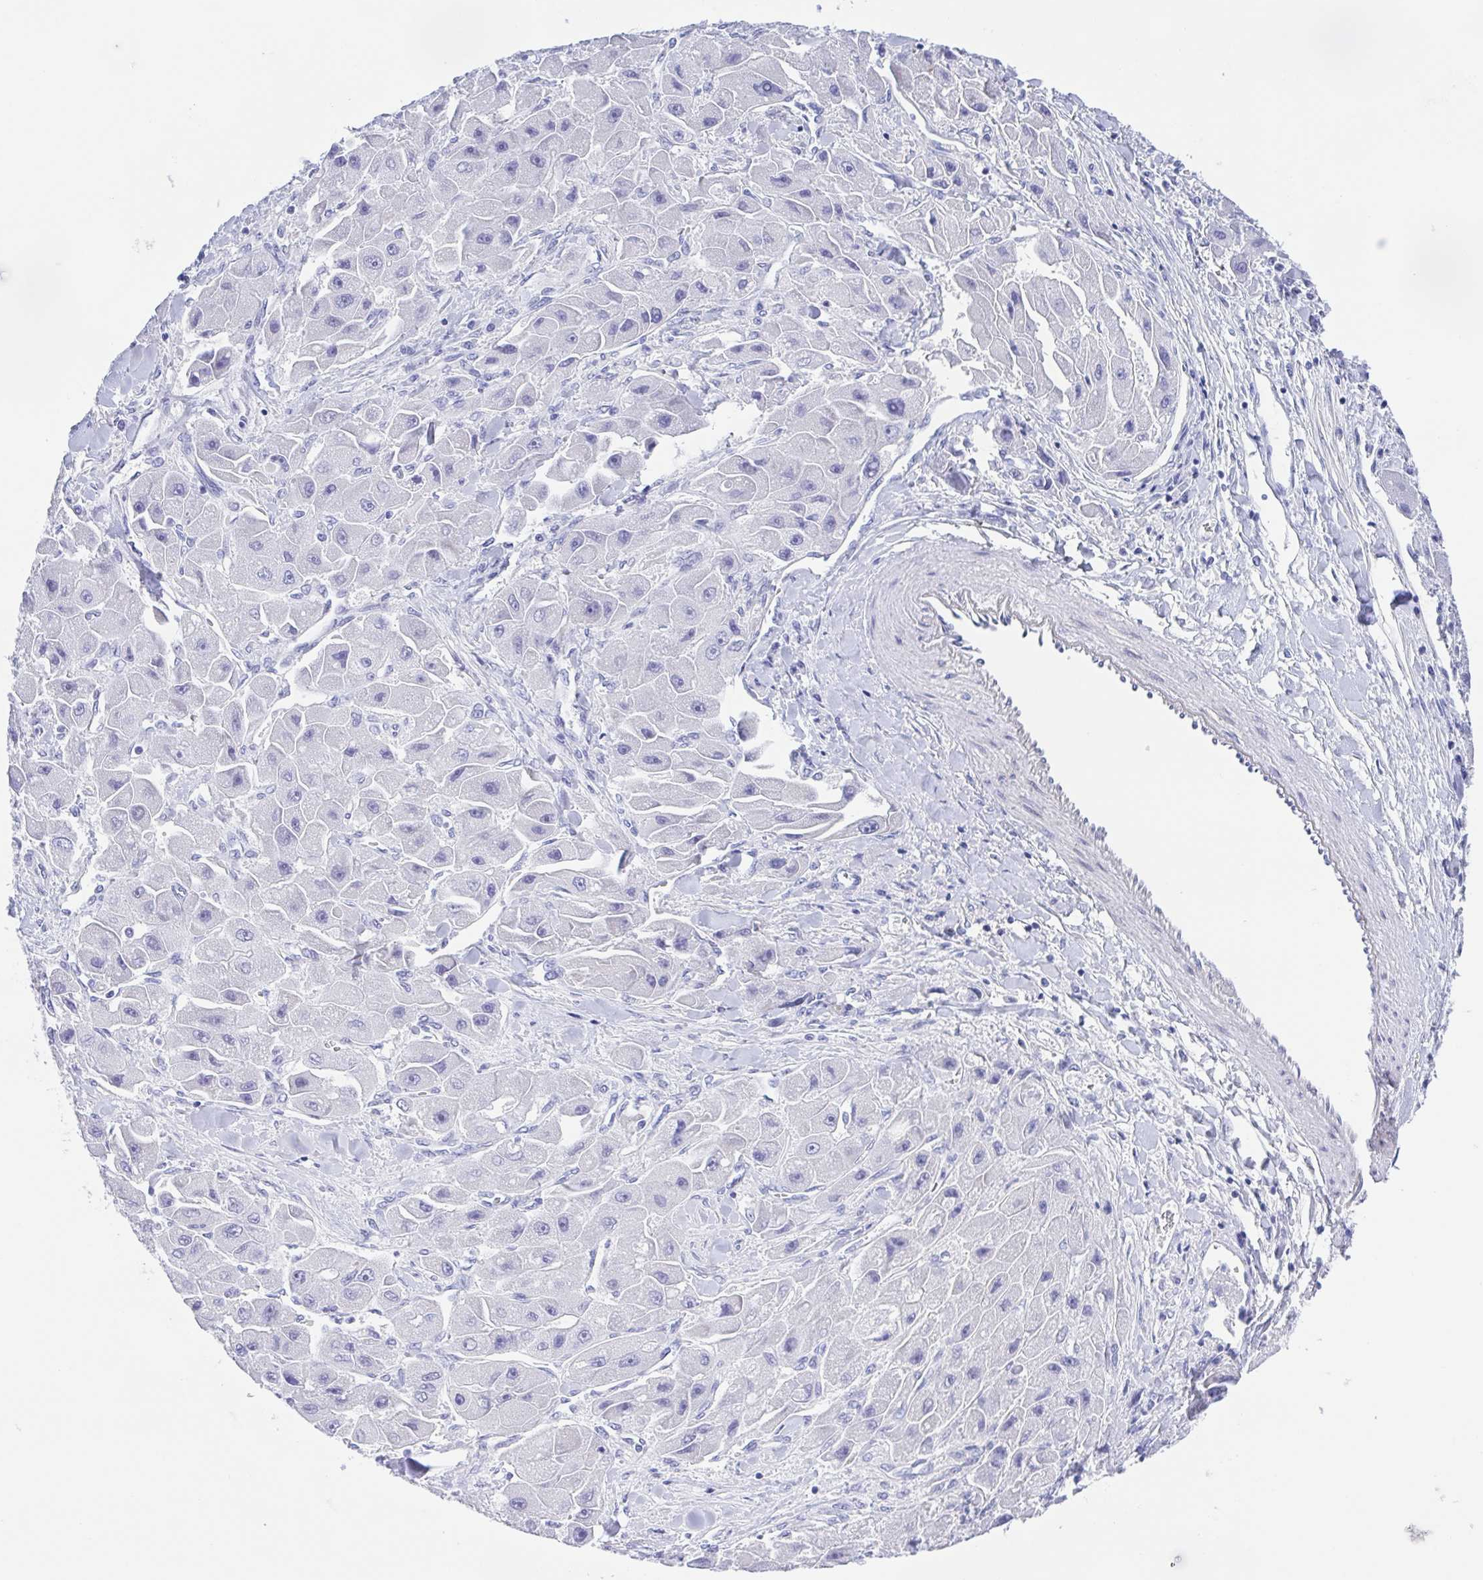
{"staining": {"intensity": "negative", "quantity": "none", "location": "none"}, "tissue": "liver cancer", "cell_type": "Tumor cells", "image_type": "cancer", "snomed": [{"axis": "morphology", "description": "Carcinoma, Hepatocellular, NOS"}, {"axis": "topography", "description": "Liver"}], "caption": "Photomicrograph shows no significant protein expression in tumor cells of hepatocellular carcinoma (liver).", "gene": "MUCL3", "patient": {"sex": "male", "age": 24}}